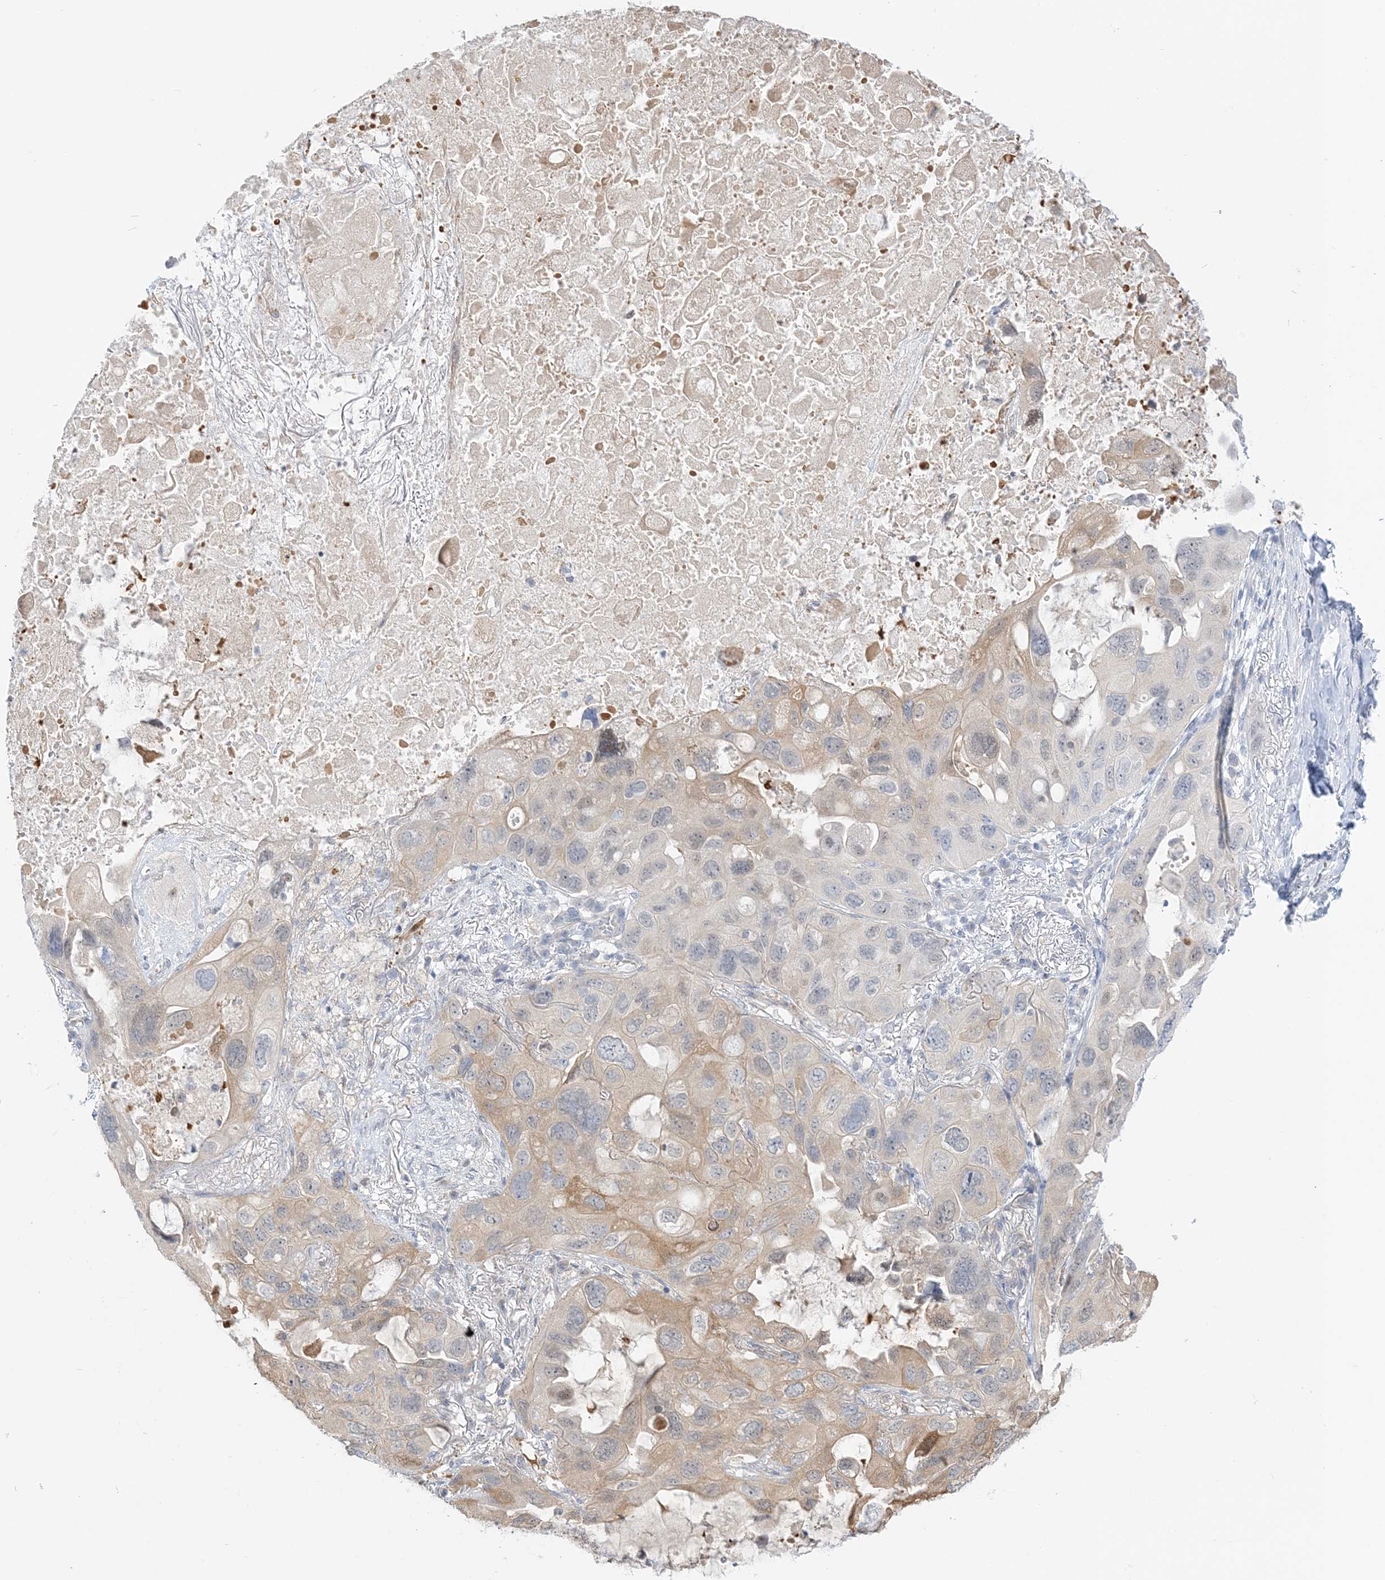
{"staining": {"intensity": "moderate", "quantity": "<25%", "location": "cytoplasmic/membranous"}, "tissue": "lung cancer", "cell_type": "Tumor cells", "image_type": "cancer", "snomed": [{"axis": "morphology", "description": "Squamous cell carcinoma, NOS"}, {"axis": "topography", "description": "Lung"}], "caption": "Lung squamous cell carcinoma was stained to show a protein in brown. There is low levels of moderate cytoplasmic/membranous positivity in about <25% of tumor cells.", "gene": "THADA", "patient": {"sex": "female", "age": 73}}